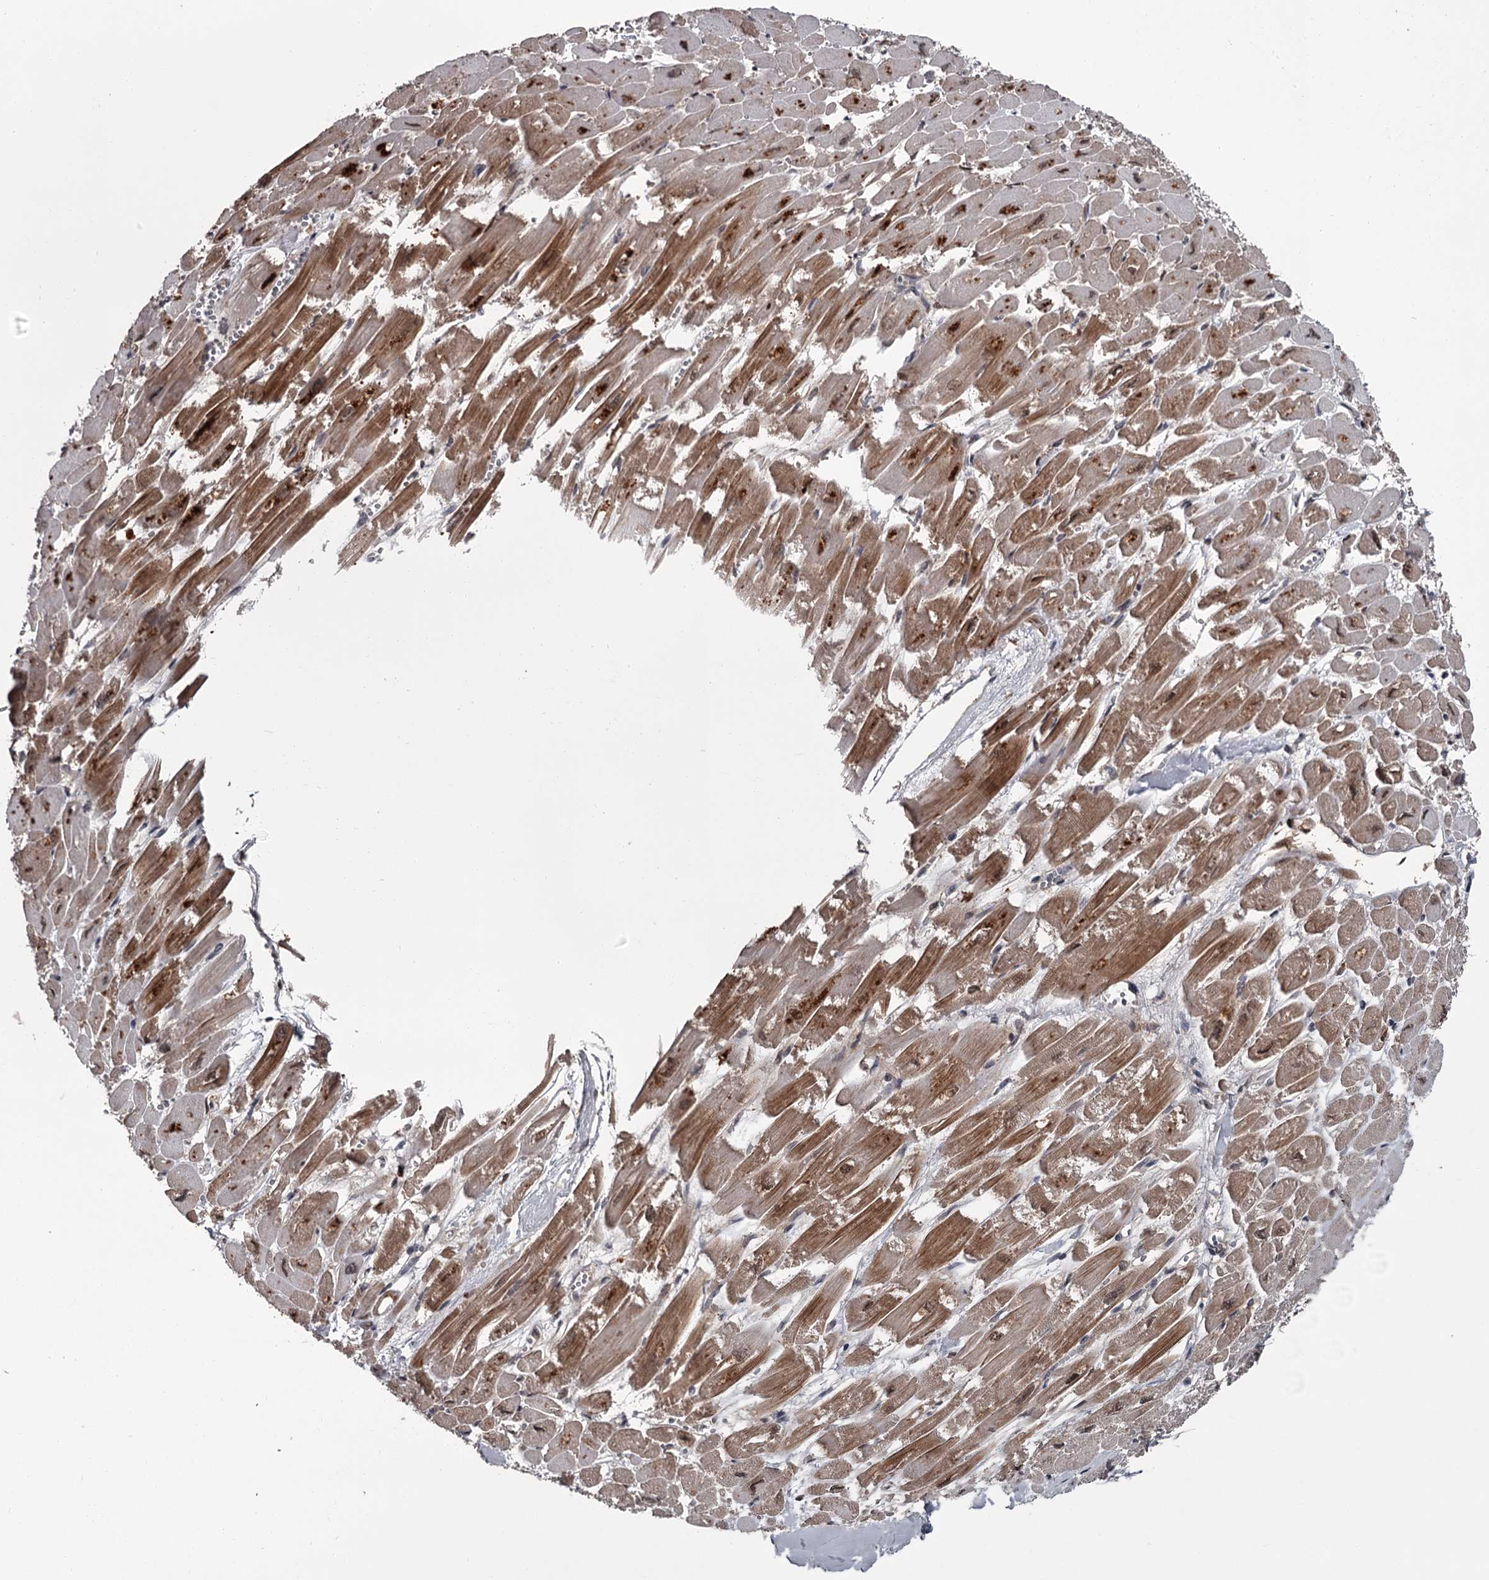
{"staining": {"intensity": "moderate", "quantity": ">75%", "location": "cytoplasmic/membranous"}, "tissue": "heart muscle", "cell_type": "Cardiomyocytes", "image_type": "normal", "snomed": [{"axis": "morphology", "description": "Normal tissue, NOS"}, {"axis": "topography", "description": "Heart"}], "caption": "Heart muscle stained with IHC displays moderate cytoplasmic/membranous positivity in about >75% of cardiomyocytes. (brown staining indicates protein expression, while blue staining denotes nuclei).", "gene": "CDC42EP2", "patient": {"sex": "male", "age": 54}}